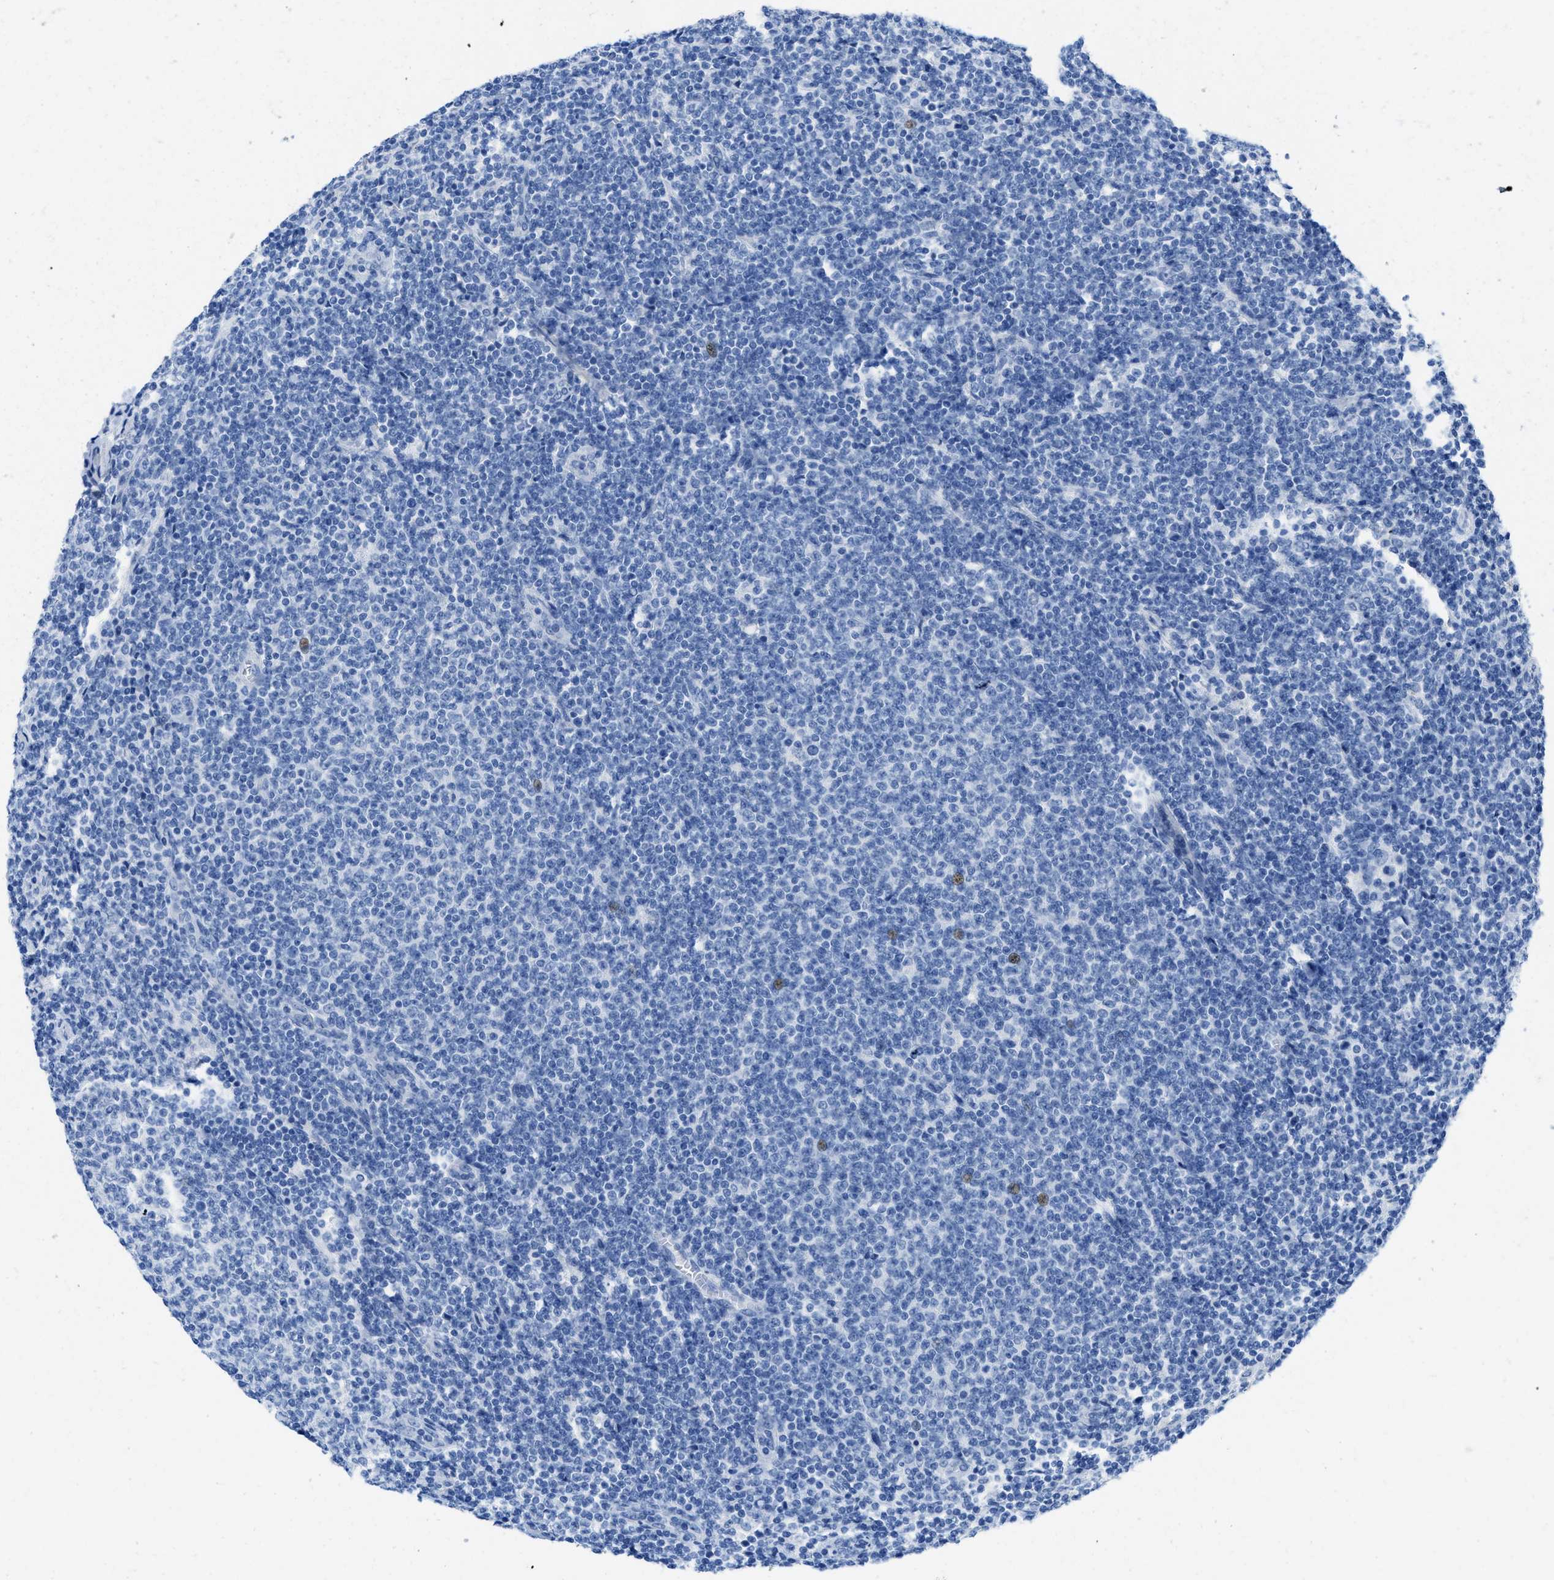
{"staining": {"intensity": "negative", "quantity": "none", "location": "none"}, "tissue": "lymphoma", "cell_type": "Tumor cells", "image_type": "cancer", "snomed": [{"axis": "morphology", "description": "Malignant lymphoma, non-Hodgkin's type, Low grade"}, {"axis": "topography", "description": "Lymph node"}], "caption": "The micrograph exhibits no staining of tumor cells in lymphoma.", "gene": "COL3A1", "patient": {"sex": "male", "age": 66}}